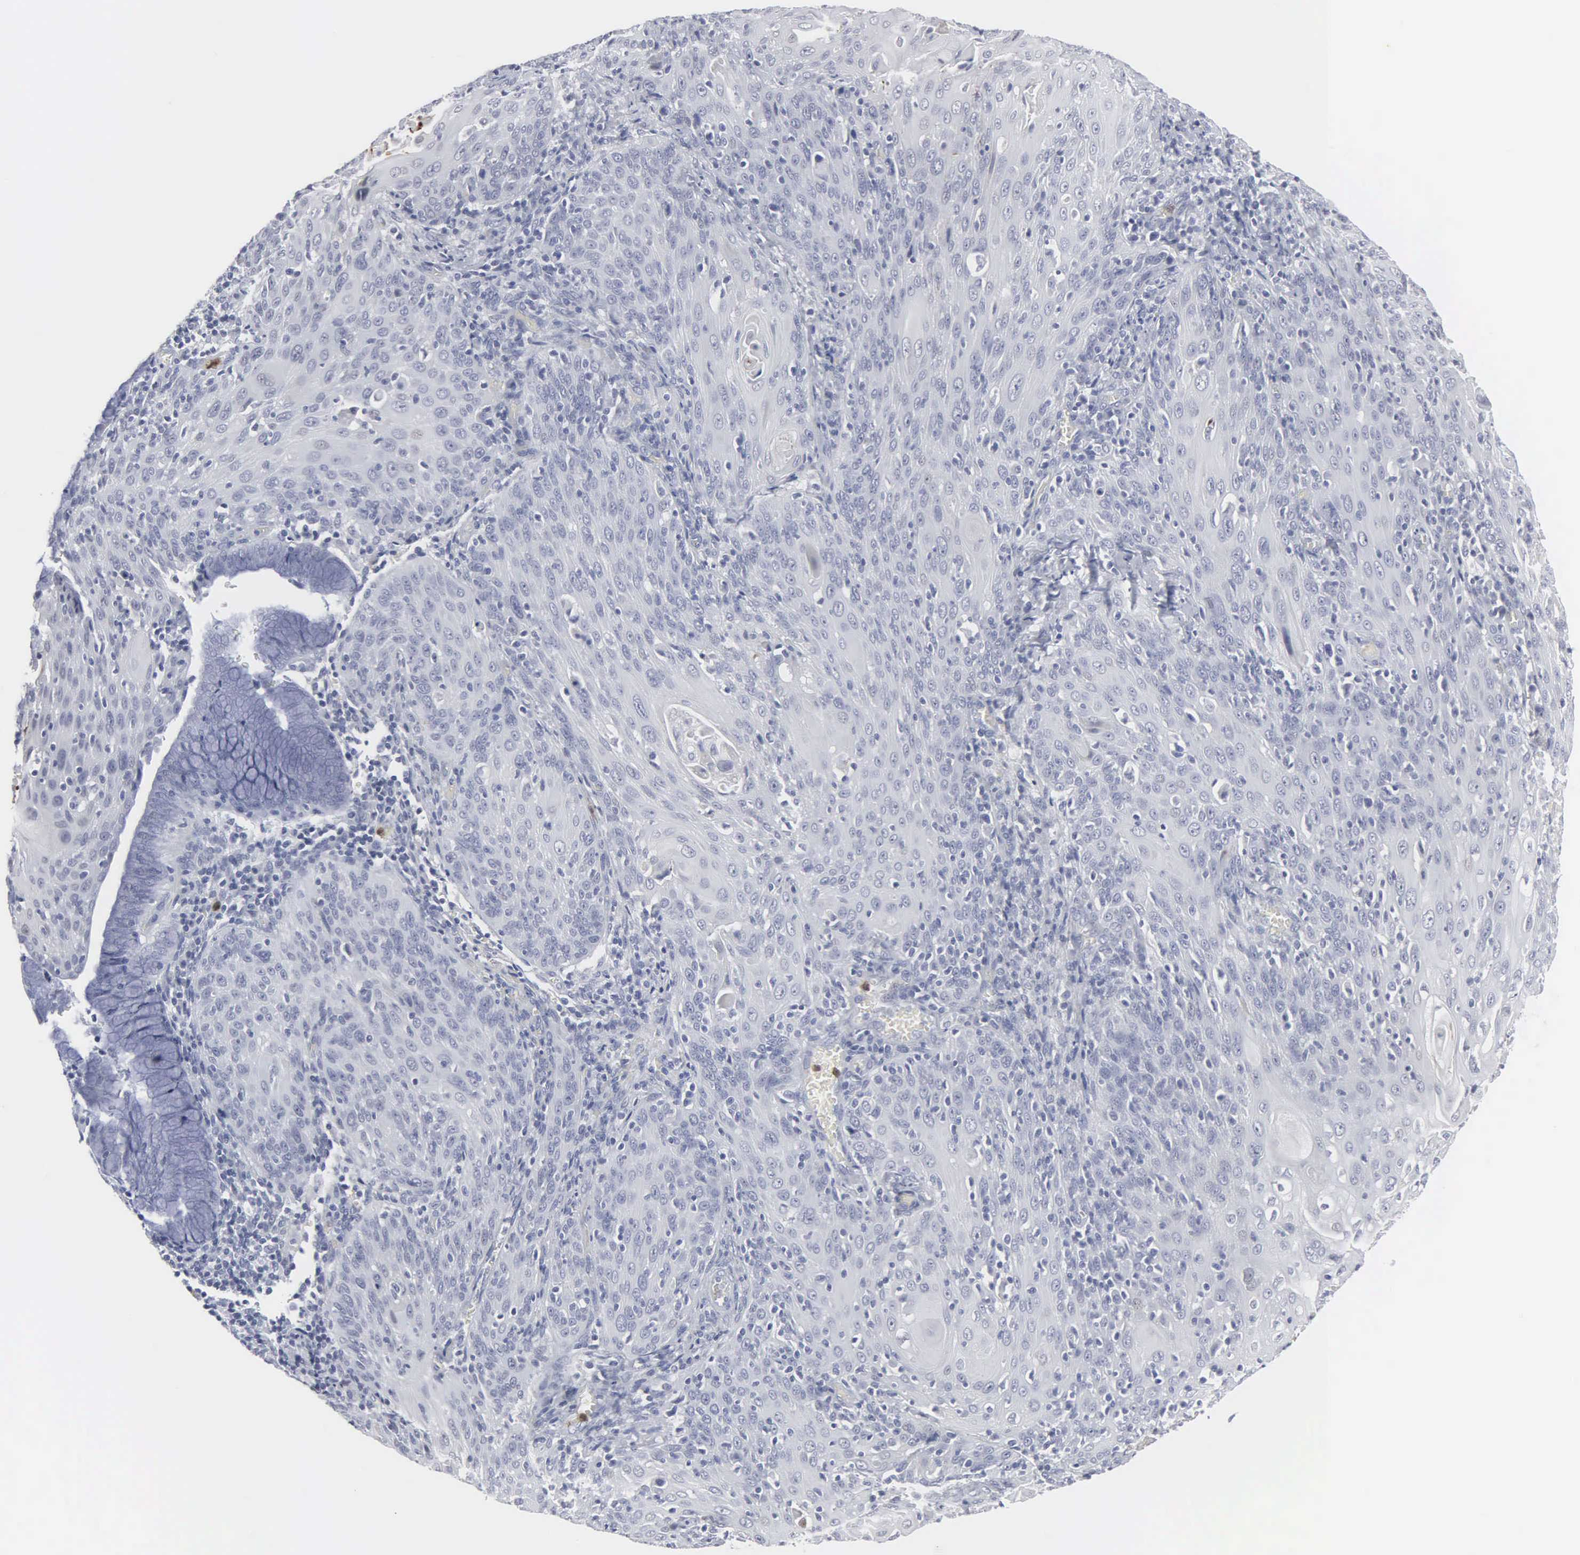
{"staining": {"intensity": "negative", "quantity": "none", "location": "none"}, "tissue": "cervical cancer", "cell_type": "Tumor cells", "image_type": "cancer", "snomed": [{"axis": "morphology", "description": "Squamous cell carcinoma, NOS"}, {"axis": "topography", "description": "Cervix"}], "caption": "Photomicrograph shows no significant protein staining in tumor cells of cervical cancer (squamous cell carcinoma).", "gene": "SPIN3", "patient": {"sex": "female", "age": 54}}